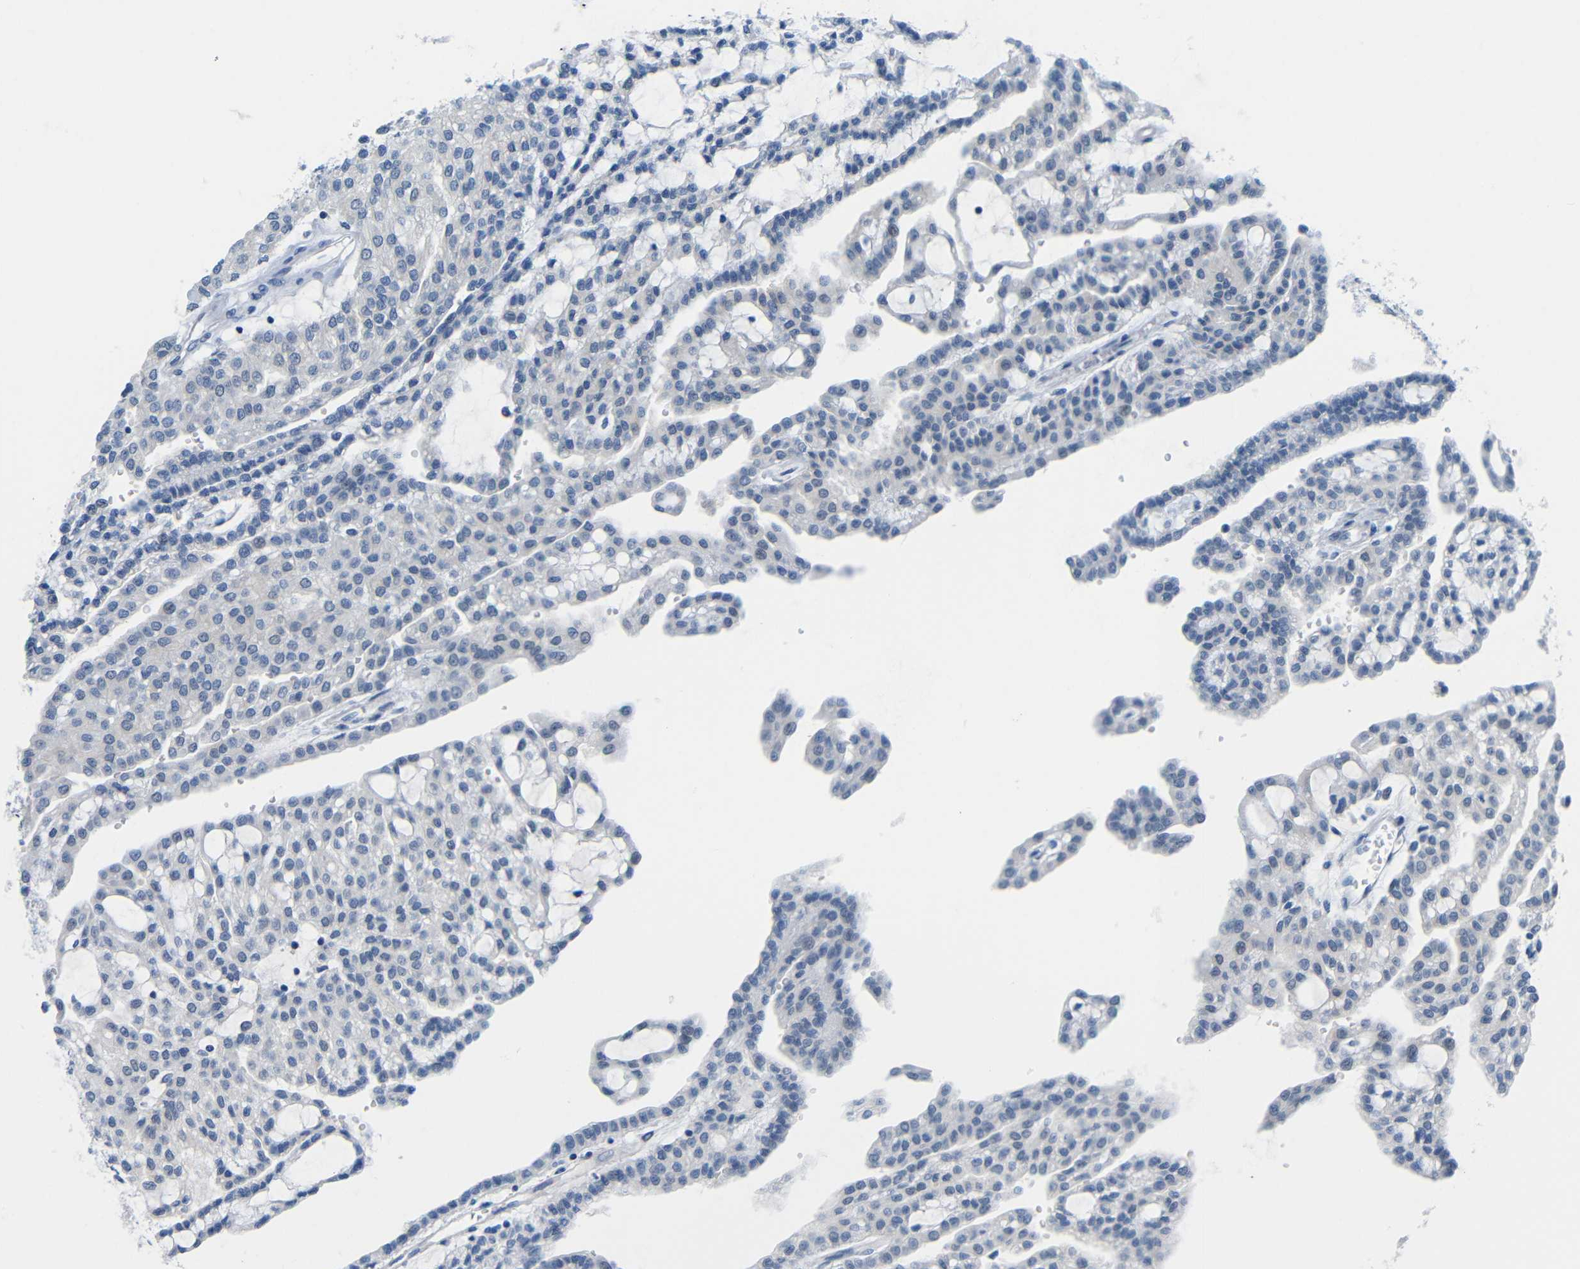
{"staining": {"intensity": "negative", "quantity": "none", "location": "none"}, "tissue": "renal cancer", "cell_type": "Tumor cells", "image_type": "cancer", "snomed": [{"axis": "morphology", "description": "Adenocarcinoma, NOS"}, {"axis": "topography", "description": "Kidney"}], "caption": "Photomicrograph shows no protein staining in tumor cells of renal cancer (adenocarcinoma) tissue.", "gene": "NEGR1", "patient": {"sex": "male", "age": 63}}